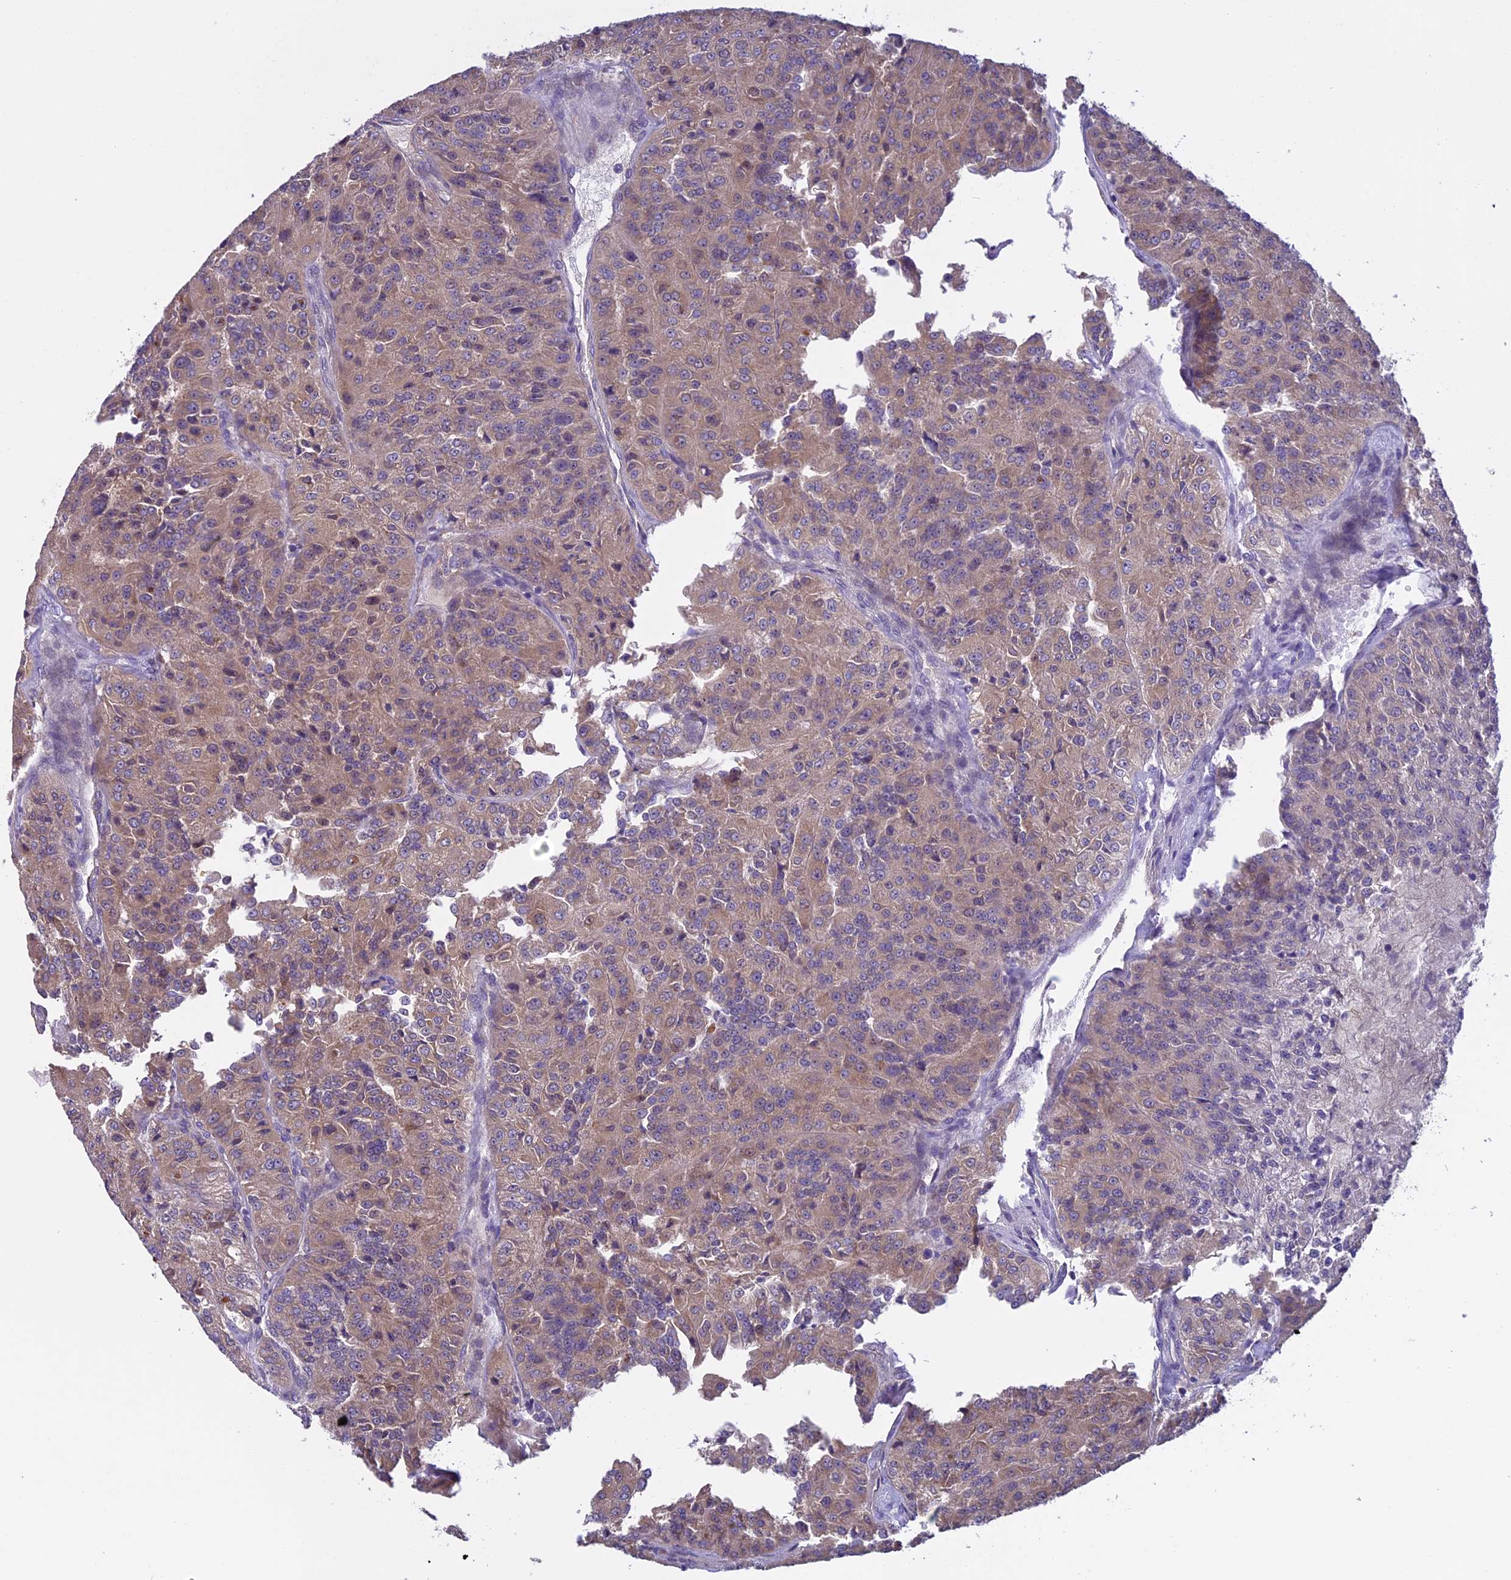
{"staining": {"intensity": "weak", "quantity": ">75%", "location": "cytoplasmic/membranous"}, "tissue": "renal cancer", "cell_type": "Tumor cells", "image_type": "cancer", "snomed": [{"axis": "morphology", "description": "Adenocarcinoma, NOS"}, {"axis": "topography", "description": "Kidney"}], "caption": "Renal cancer was stained to show a protein in brown. There is low levels of weak cytoplasmic/membranous staining in approximately >75% of tumor cells.", "gene": "DCTN5", "patient": {"sex": "female", "age": 63}}